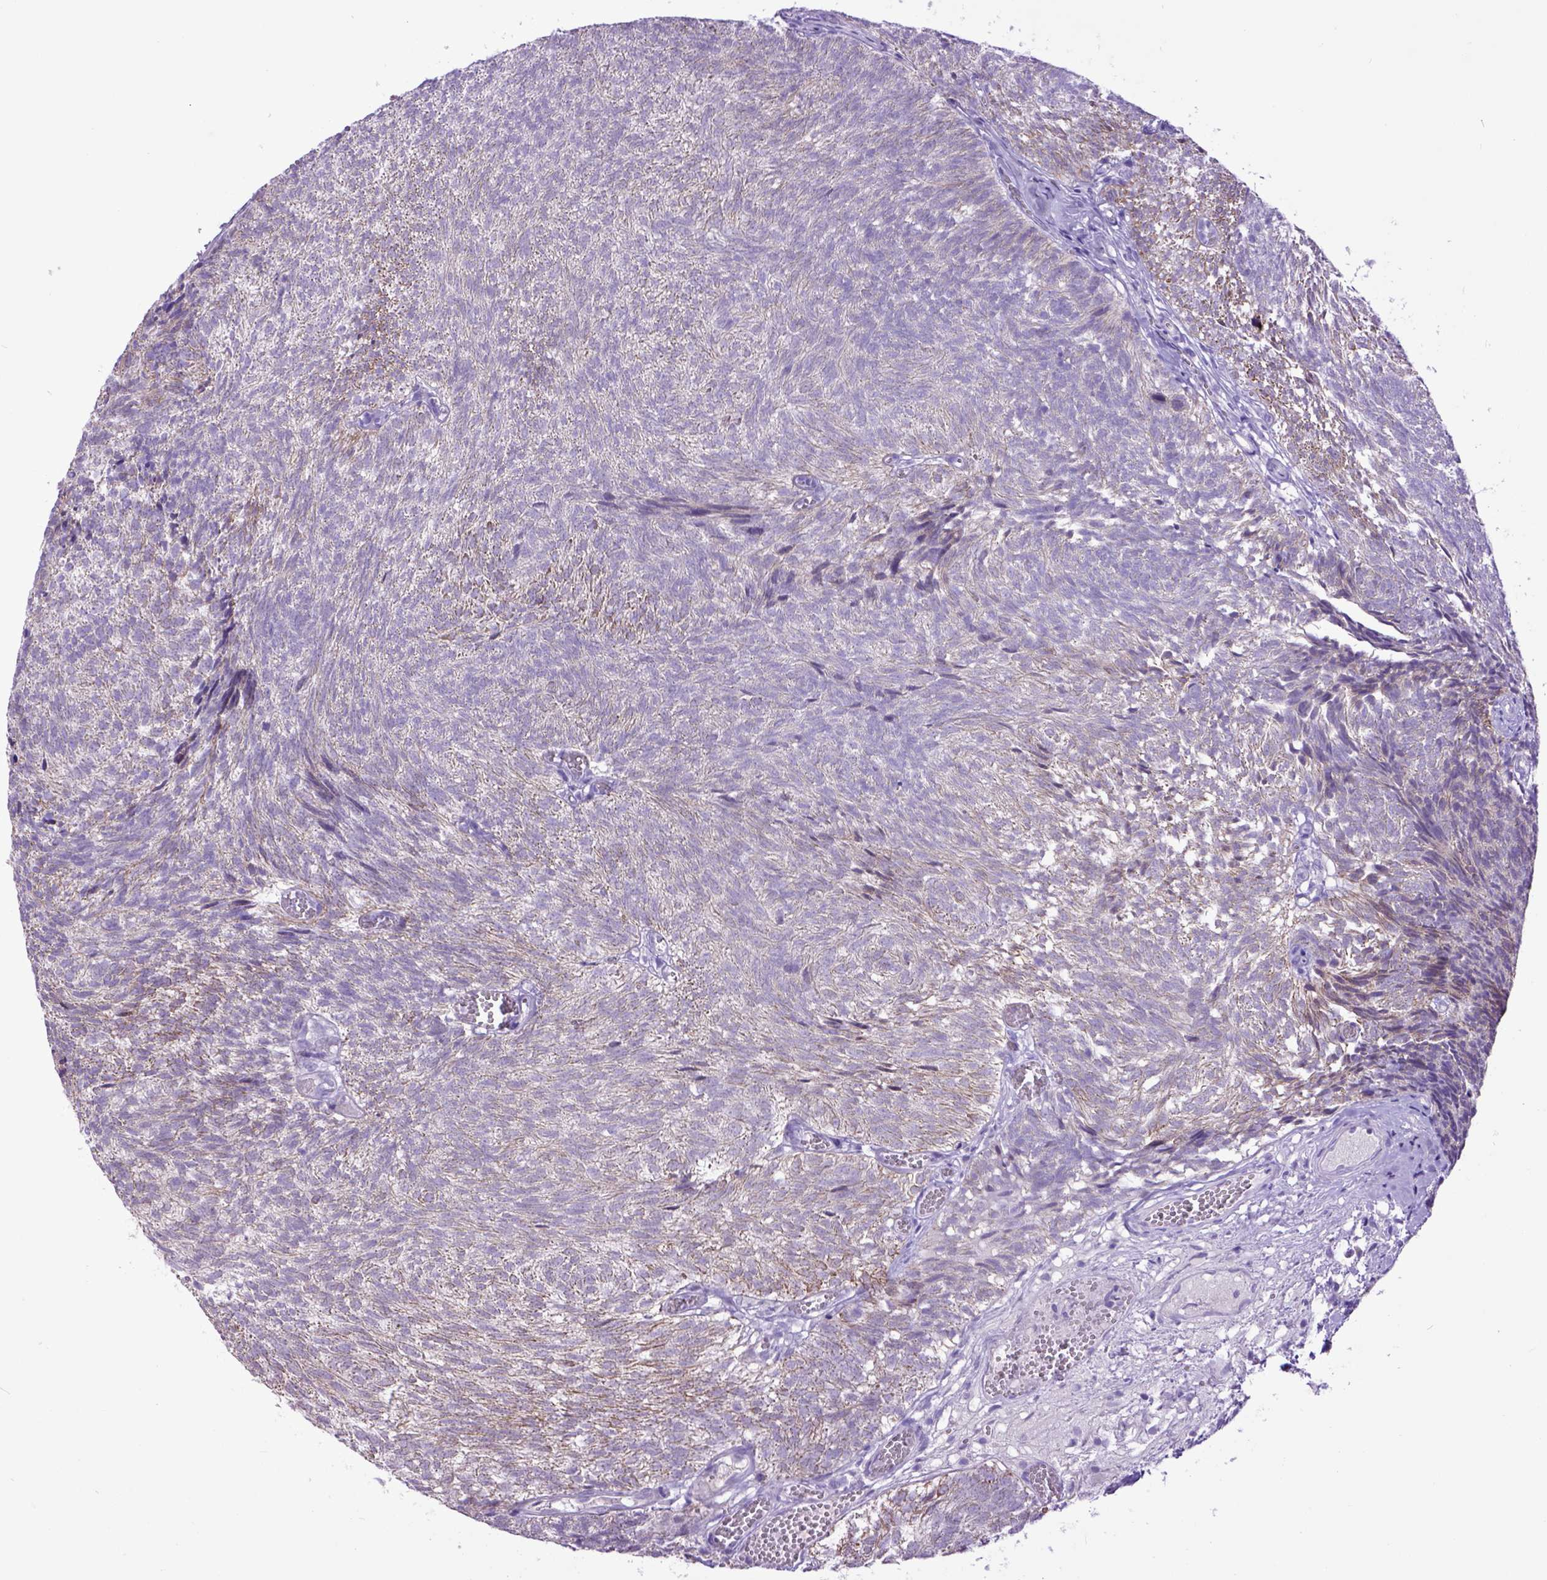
{"staining": {"intensity": "weak", "quantity": "25%-75%", "location": "cytoplasmic/membranous"}, "tissue": "urothelial cancer", "cell_type": "Tumor cells", "image_type": "cancer", "snomed": [{"axis": "morphology", "description": "Urothelial carcinoma, Low grade"}, {"axis": "topography", "description": "Urinary bladder"}], "caption": "Protein expression analysis of urothelial cancer shows weak cytoplasmic/membranous expression in approximately 25%-75% of tumor cells.", "gene": "RAB25", "patient": {"sex": "male", "age": 77}}